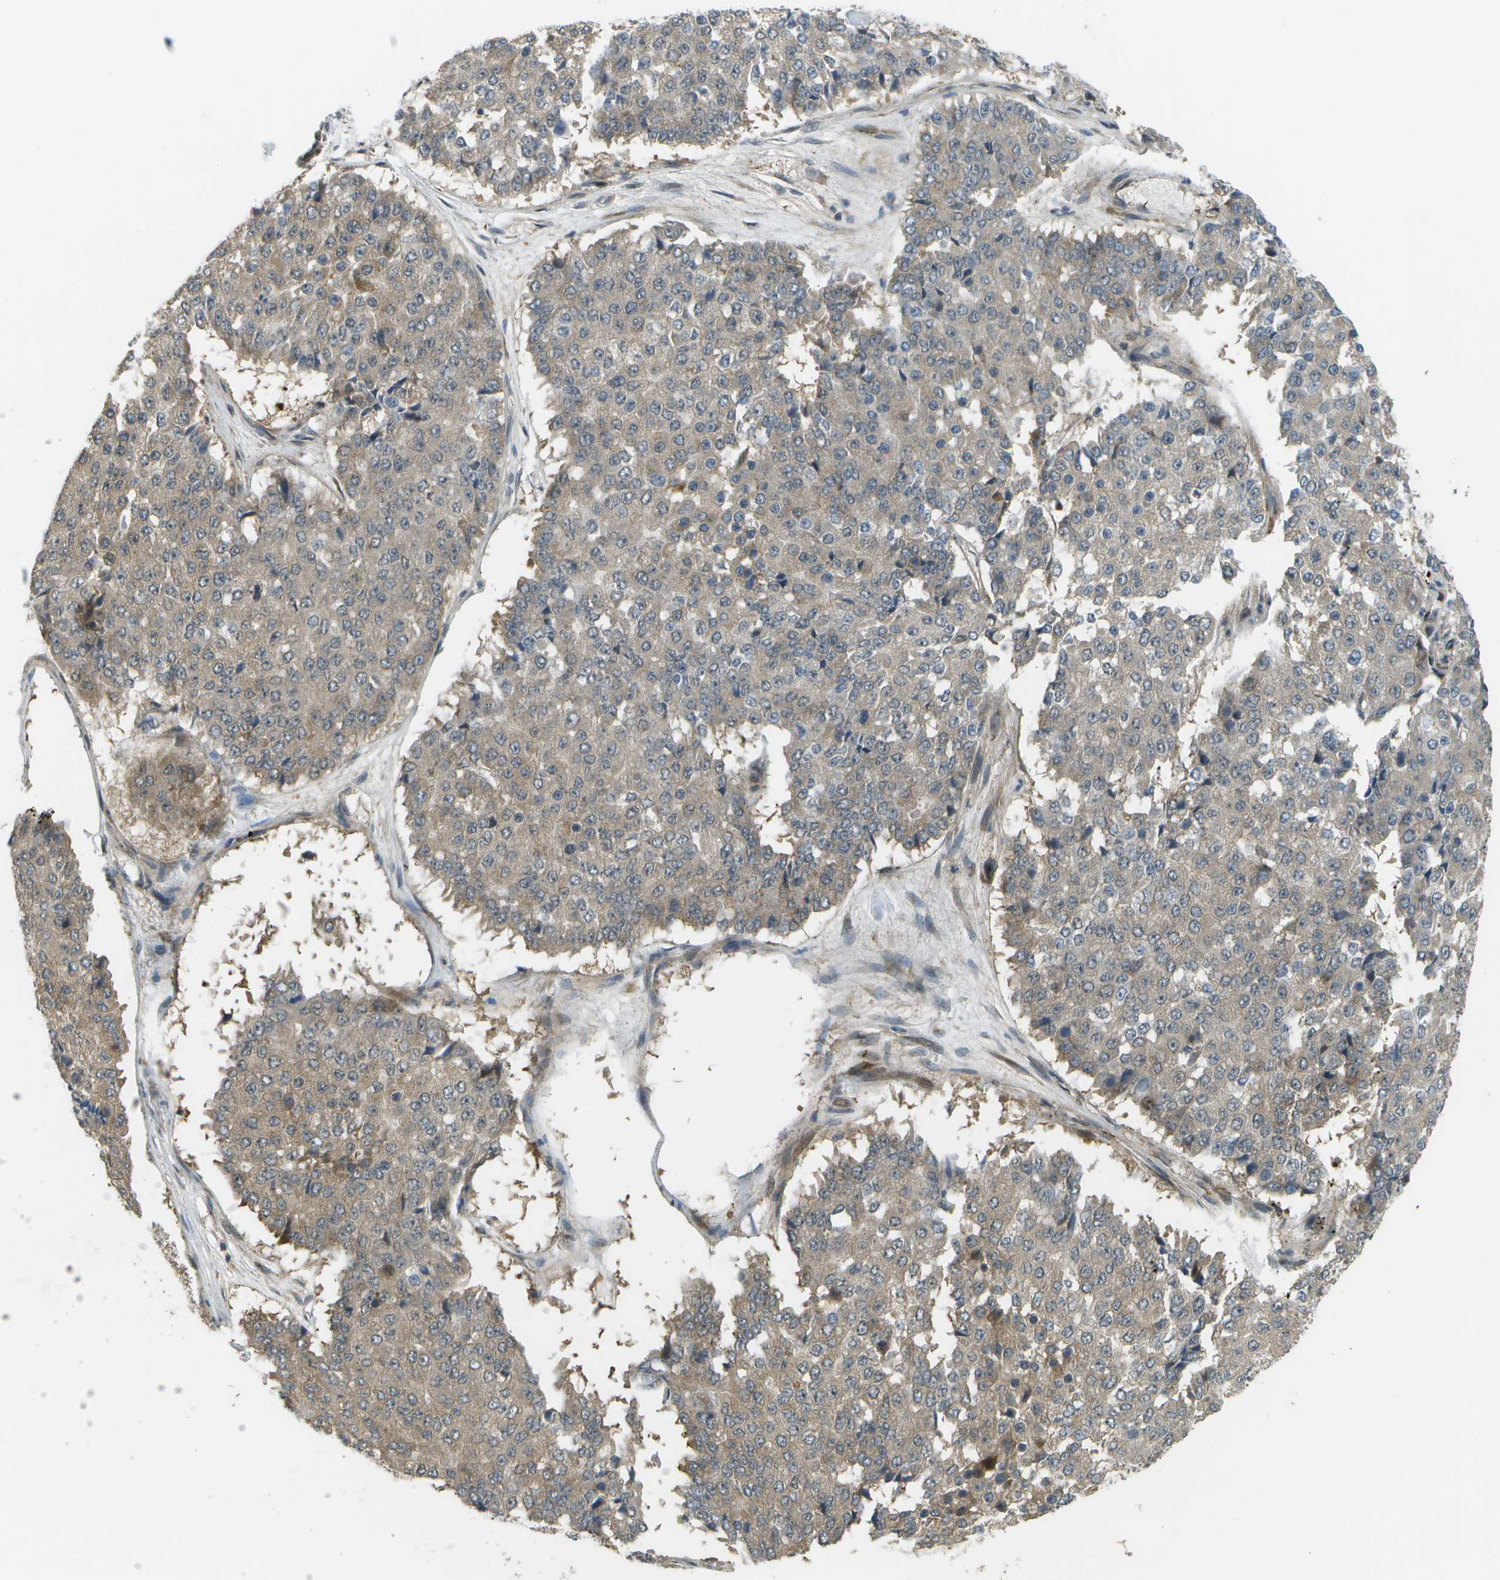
{"staining": {"intensity": "weak", "quantity": ">75%", "location": "cytoplasmic/membranous"}, "tissue": "pancreatic cancer", "cell_type": "Tumor cells", "image_type": "cancer", "snomed": [{"axis": "morphology", "description": "Adenocarcinoma, NOS"}, {"axis": "topography", "description": "Pancreas"}], "caption": "An image of pancreatic cancer stained for a protein demonstrates weak cytoplasmic/membranous brown staining in tumor cells. (Brightfield microscopy of DAB IHC at high magnification).", "gene": "WNK2", "patient": {"sex": "male", "age": 50}}